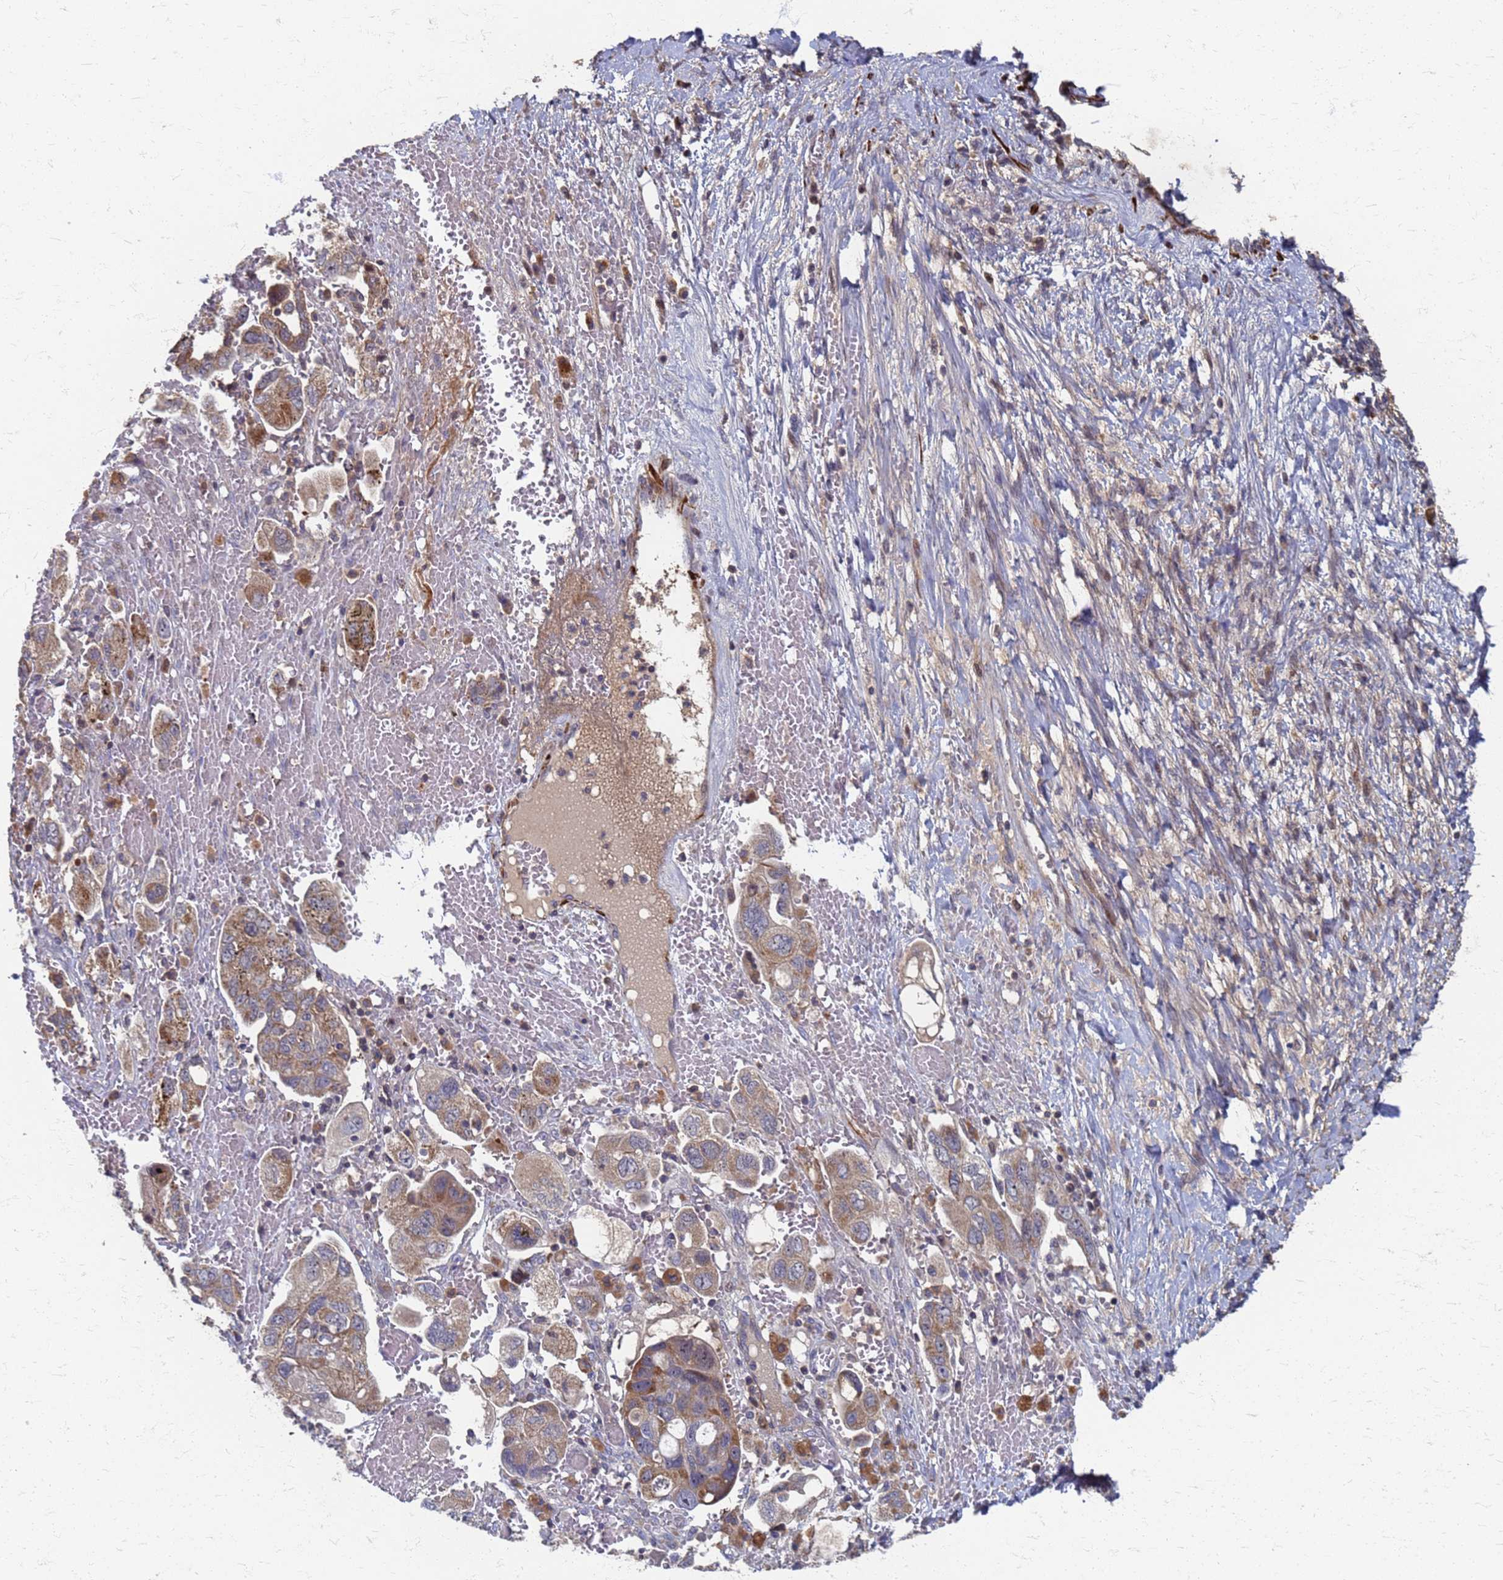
{"staining": {"intensity": "moderate", "quantity": ">75%", "location": "cytoplasmic/membranous"}, "tissue": "ovarian cancer", "cell_type": "Tumor cells", "image_type": "cancer", "snomed": [{"axis": "morphology", "description": "Carcinoma, NOS"}, {"axis": "morphology", "description": "Cystadenocarcinoma, serous, NOS"}, {"axis": "topography", "description": "Ovary"}], "caption": "Immunohistochemical staining of ovarian serous cystadenocarcinoma displays moderate cytoplasmic/membranous protein staining in about >75% of tumor cells.", "gene": "ATPAF1", "patient": {"sex": "female", "age": 69}}